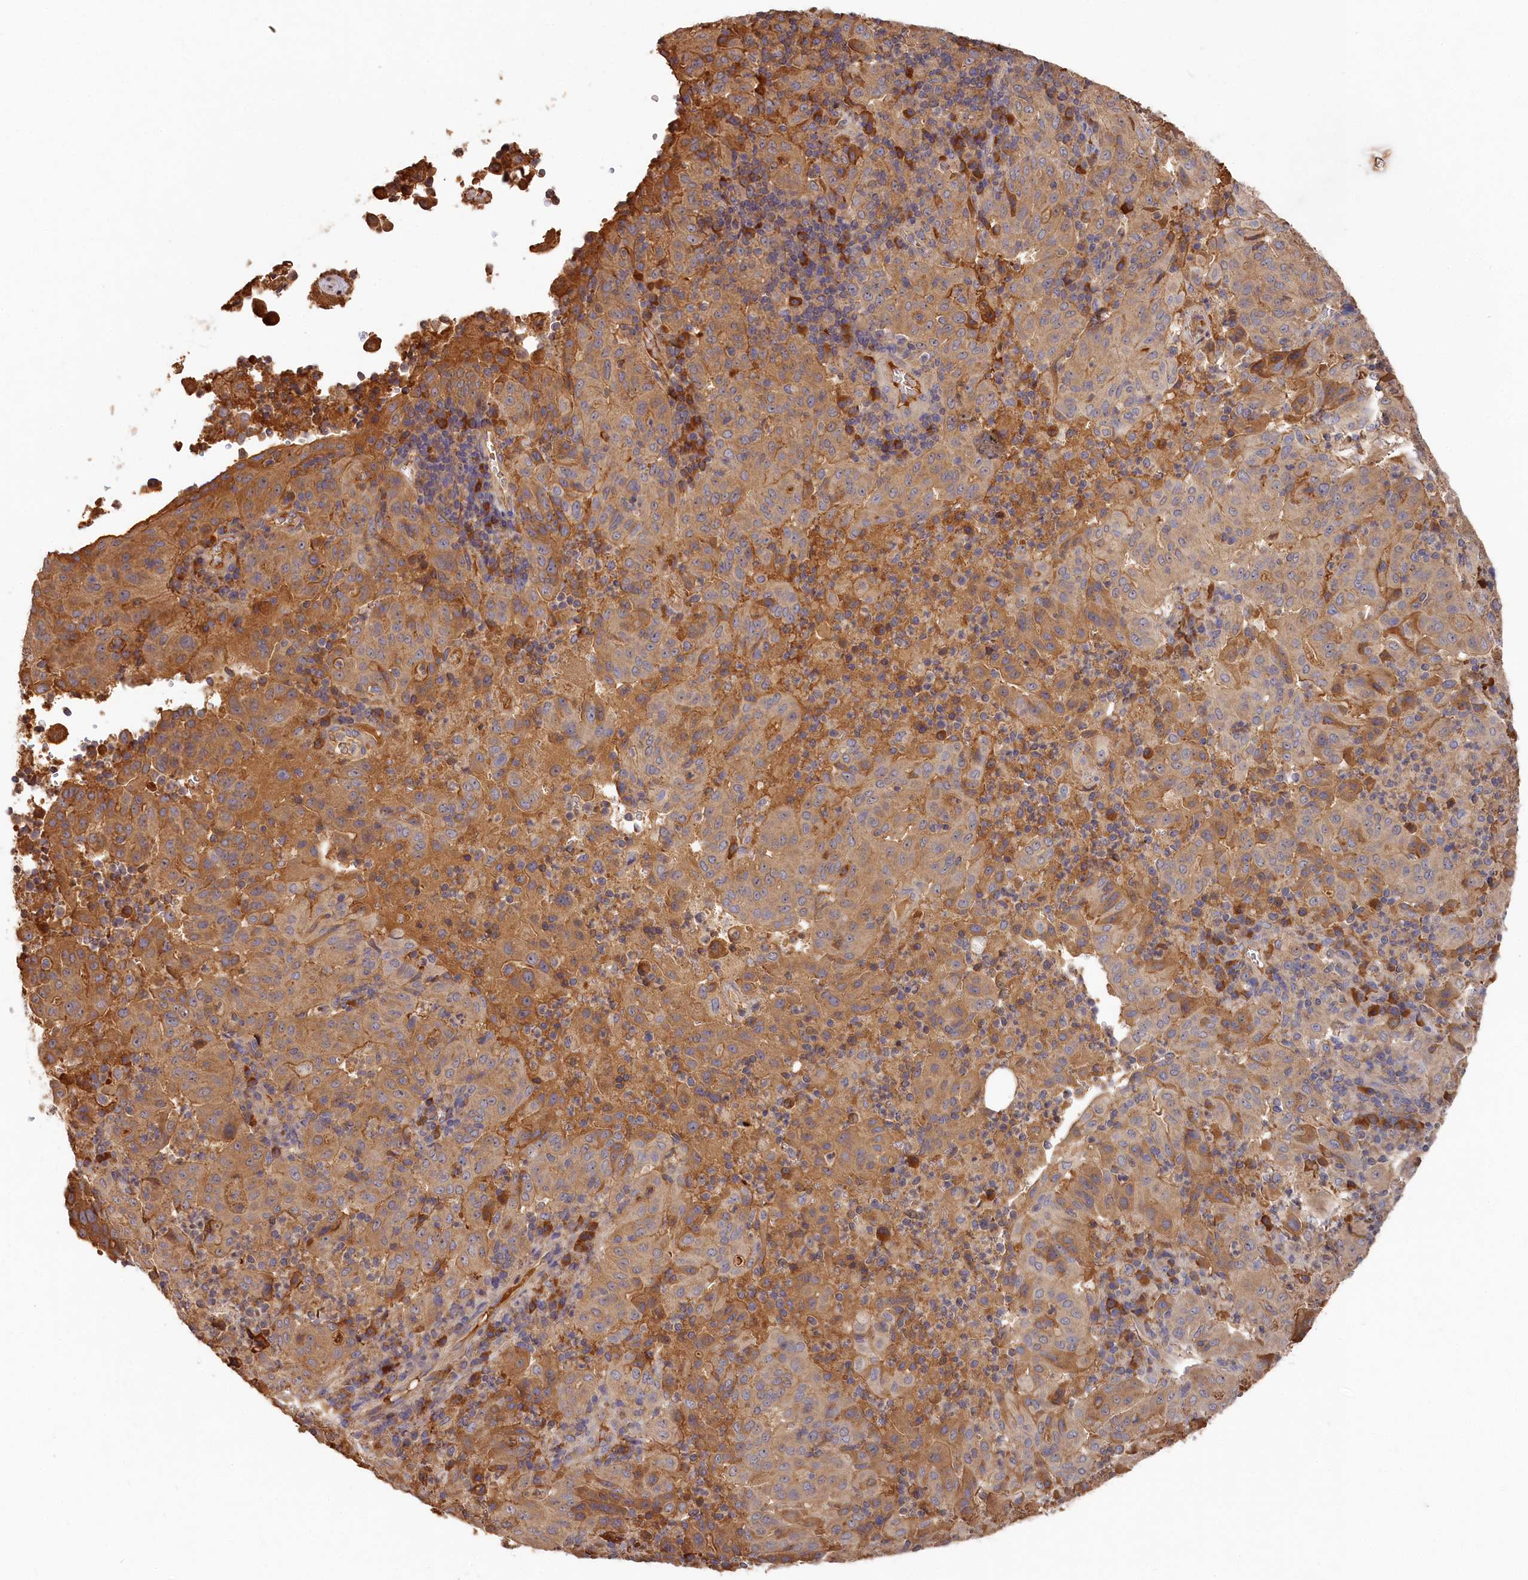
{"staining": {"intensity": "negative", "quantity": "none", "location": "none"}, "tissue": "pancreatic cancer", "cell_type": "Tumor cells", "image_type": "cancer", "snomed": [{"axis": "morphology", "description": "Adenocarcinoma, NOS"}, {"axis": "topography", "description": "Pancreas"}], "caption": "Human pancreatic cancer (adenocarcinoma) stained for a protein using immunohistochemistry reveals no staining in tumor cells.", "gene": "DHRS11", "patient": {"sex": "male", "age": 63}}